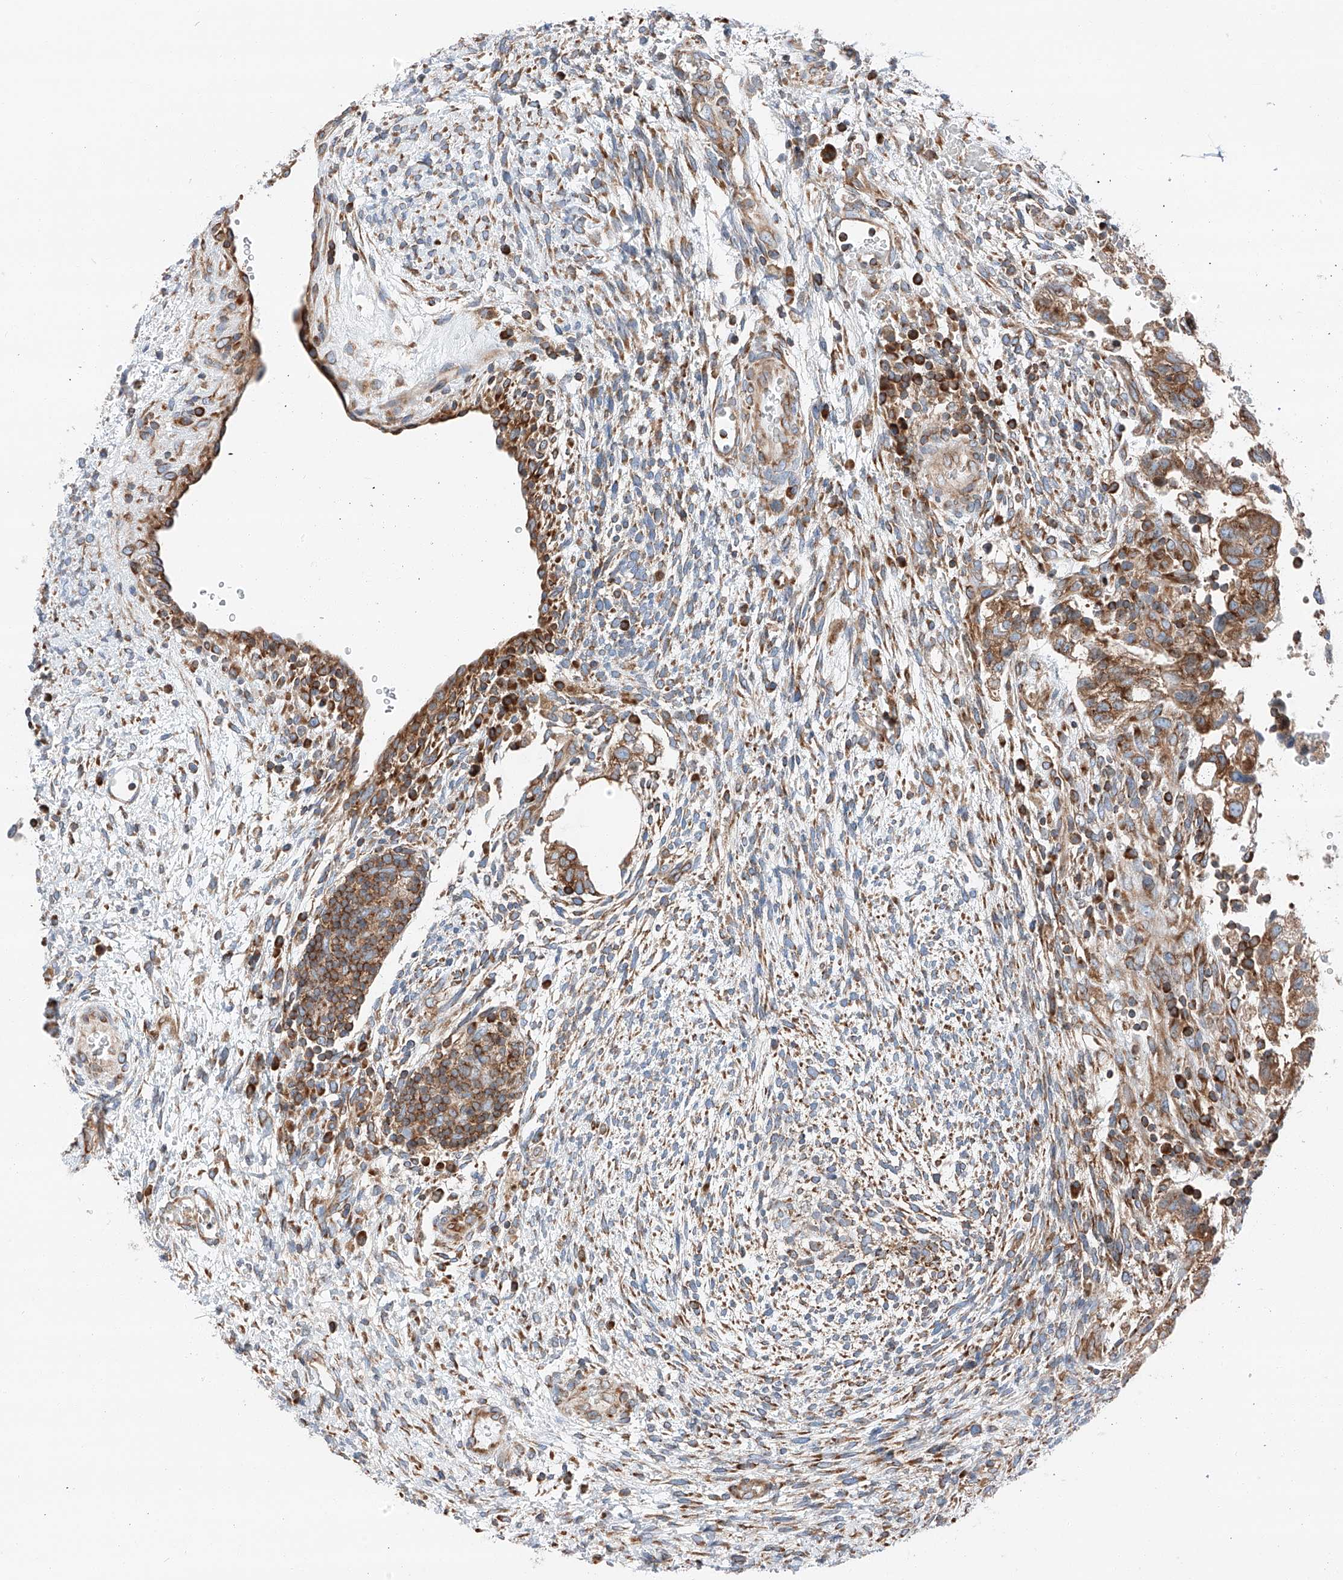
{"staining": {"intensity": "strong", "quantity": ">75%", "location": "cytoplasmic/membranous"}, "tissue": "testis cancer", "cell_type": "Tumor cells", "image_type": "cancer", "snomed": [{"axis": "morphology", "description": "Carcinoma, Embryonal, NOS"}, {"axis": "topography", "description": "Testis"}], "caption": "High-power microscopy captured an immunohistochemistry photomicrograph of testis embryonal carcinoma, revealing strong cytoplasmic/membranous staining in approximately >75% of tumor cells.", "gene": "ZC3H15", "patient": {"sex": "male", "age": 37}}